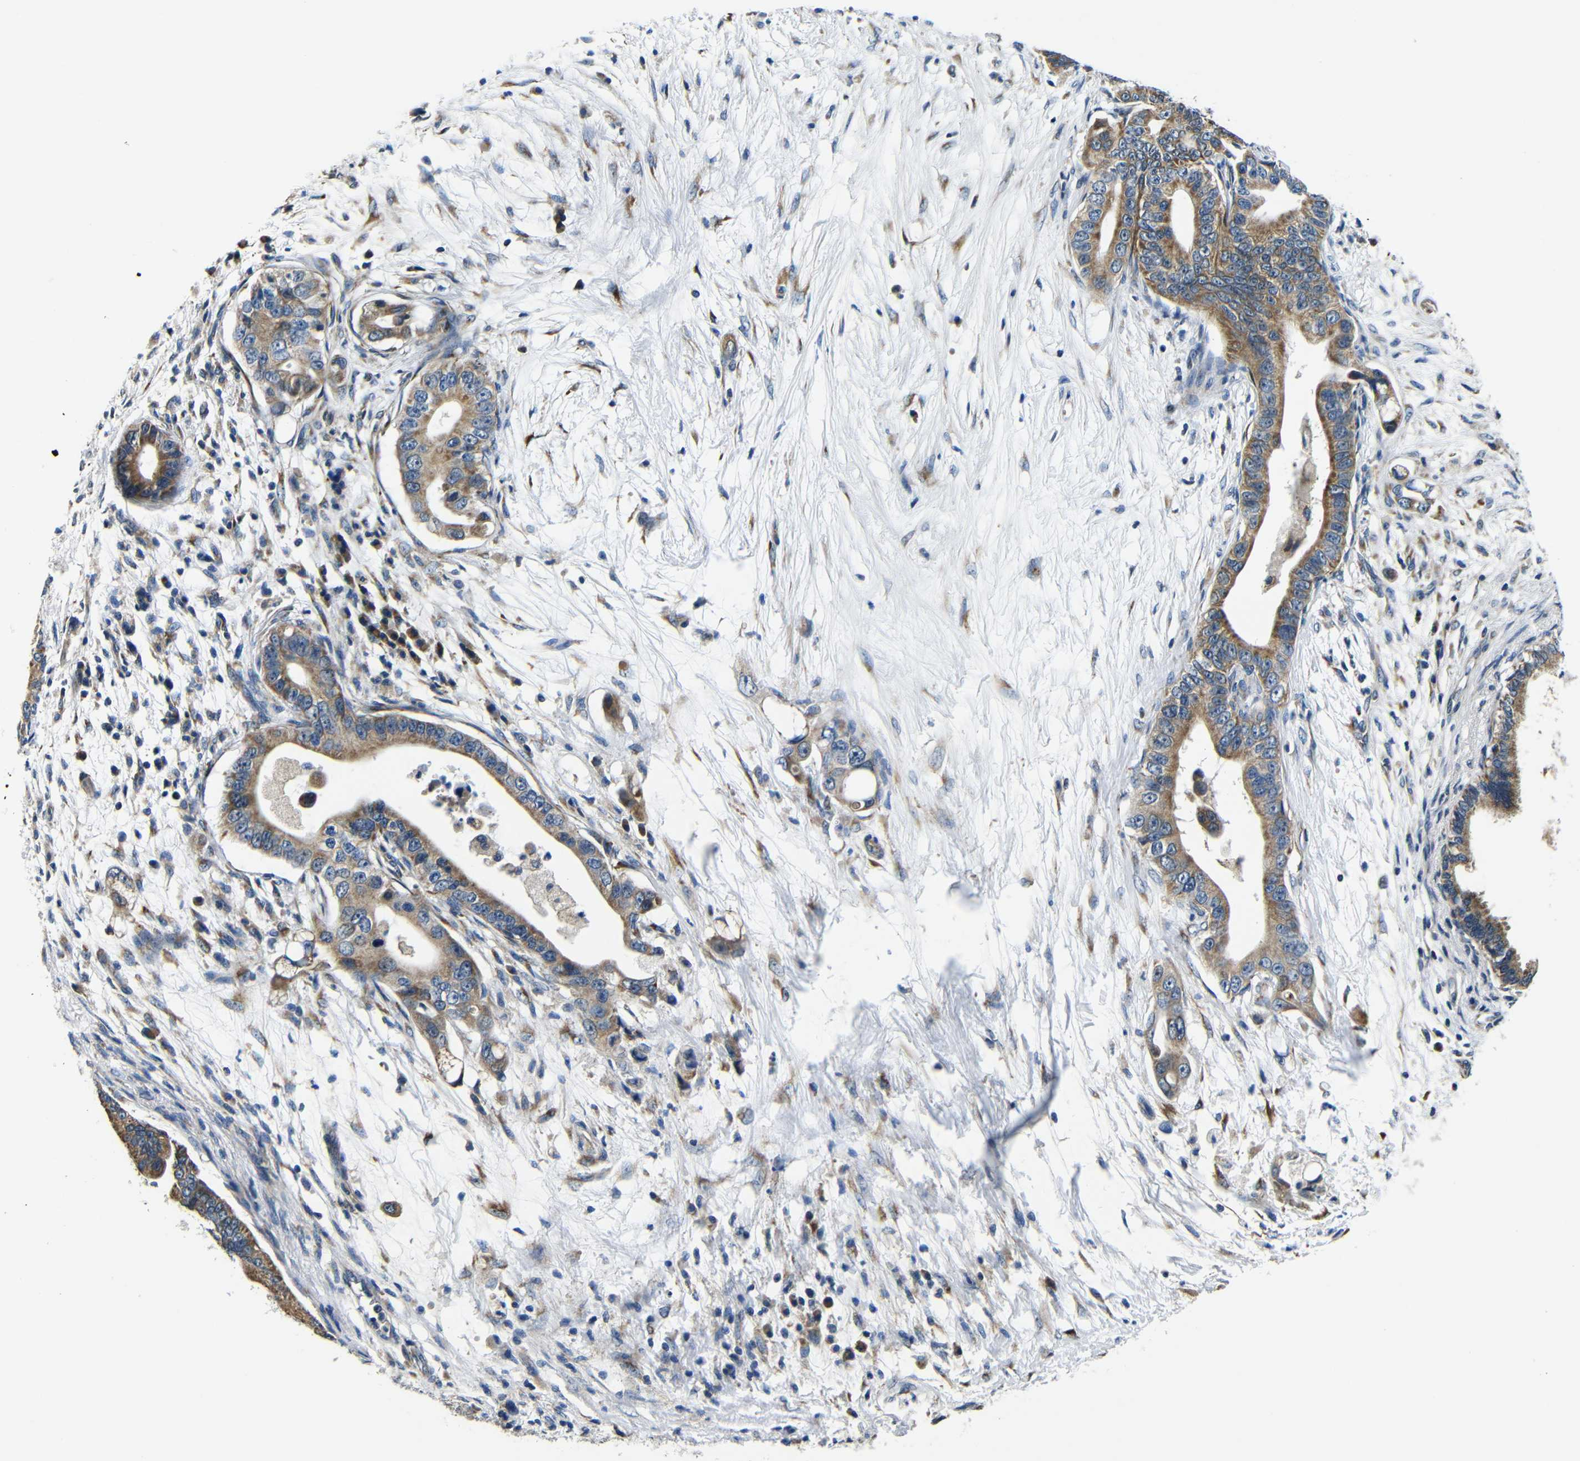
{"staining": {"intensity": "moderate", "quantity": ">75%", "location": "cytoplasmic/membranous"}, "tissue": "pancreatic cancer", "cell_type": "Tumor cells", "image_type": "cancer", "snomed": [{"axis": "morphology", "description": "Adenocarcinoma, NOS"}, {"axis": "topography", "description": "Pancreas"}], "caption": "Human pancreatic adenocarcinoma stained for a protein (brown) displays moderate cytoplasmic/membranous positive expression in approximately >75% of tumor cells.", "gene": "FKBP14", "patient": {"sex": "male", "age": 77}}